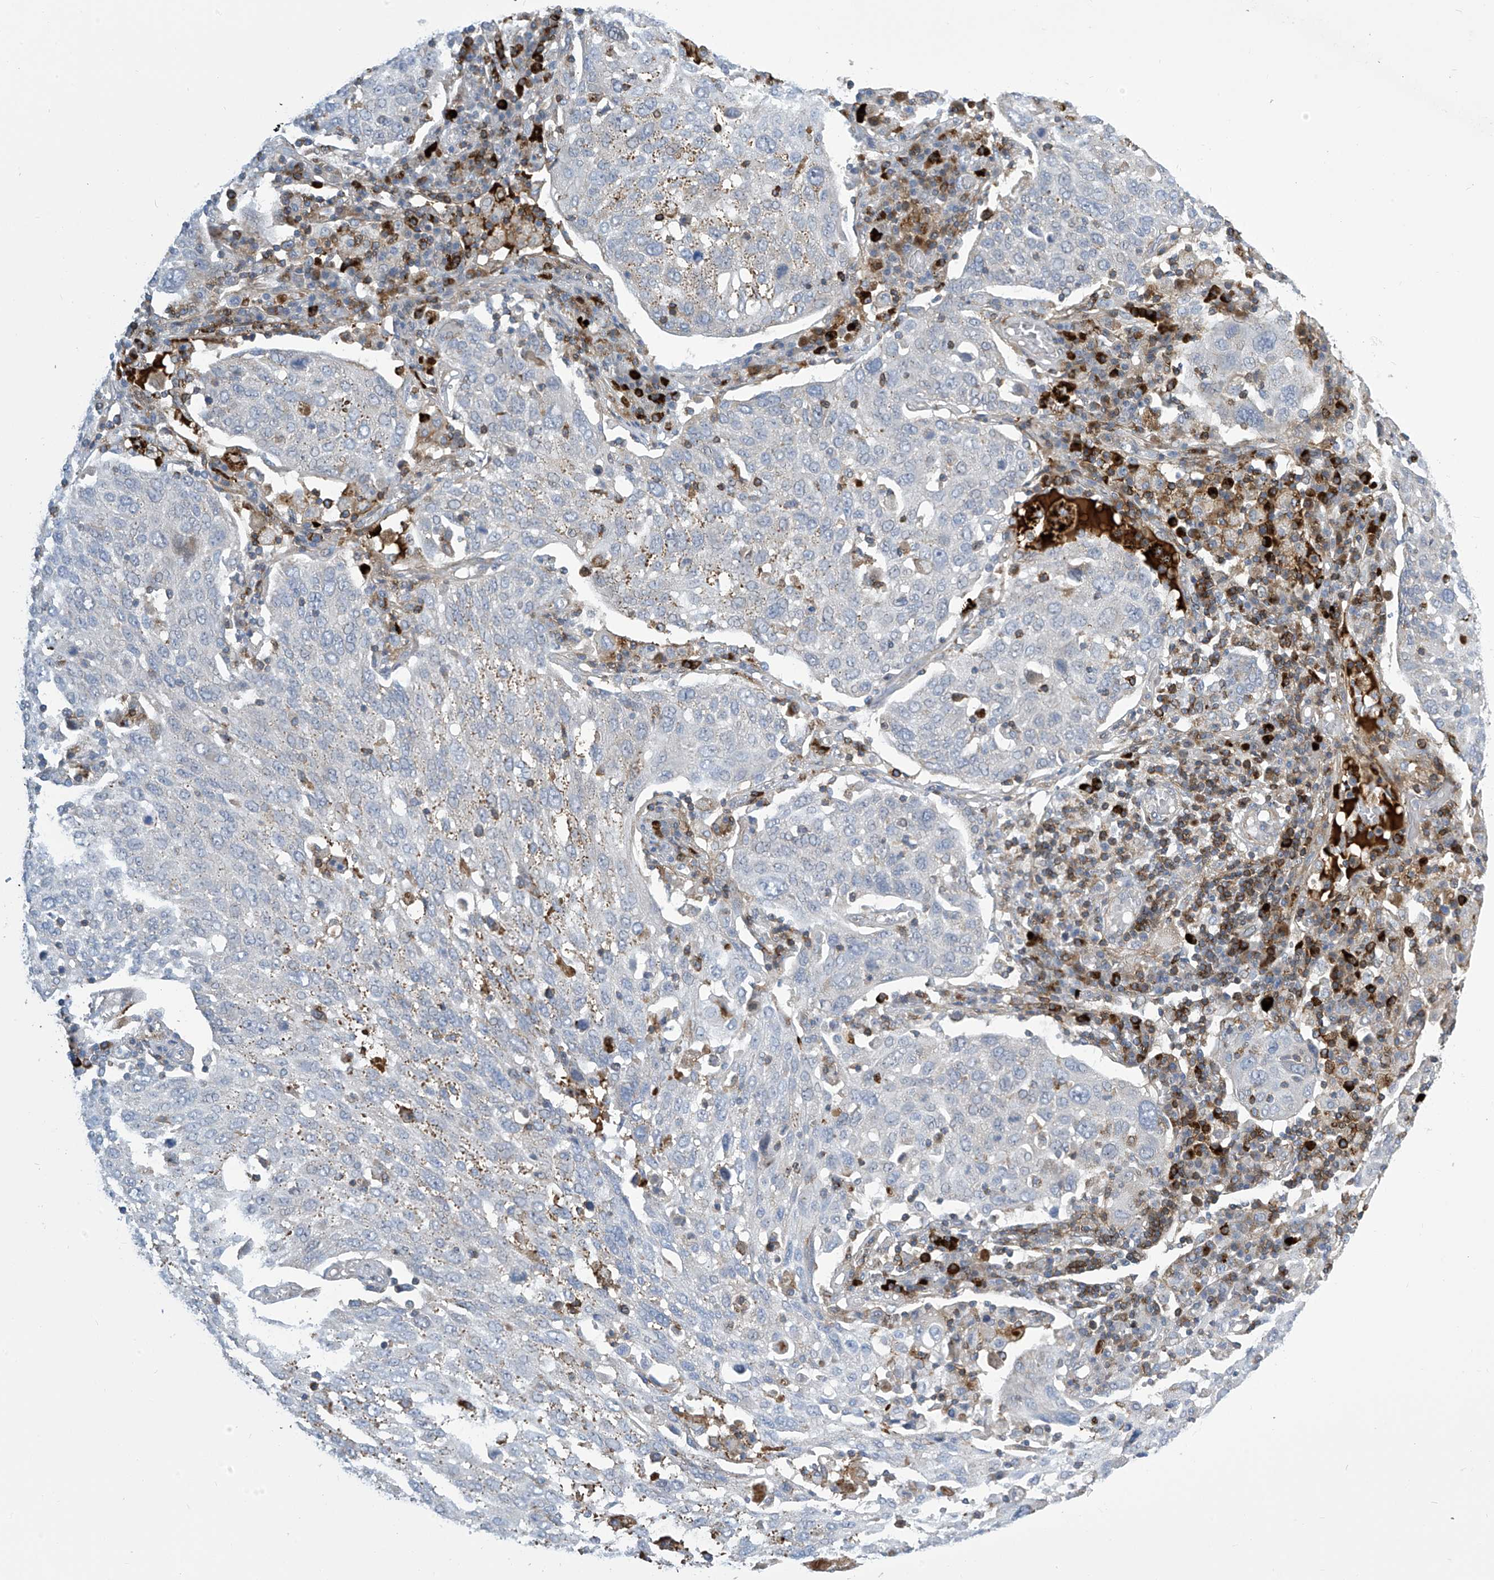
{"staining": {"intensity": "negative", "quantity": "none", "location": "none"}, "tissue": "lung cancer", "cell_type": "Tumor cells", "image_type": "cancer", "snomed": [{"axis": "morphology", "description": "Squamous cell carcinoma, NOS"}, {"axis": "topography", "description": "Lung"}], "caption": "Human lung cancer stained for a protein using immunohistochemistry (IHC) reveals no staining in tumor cells.", "gene": "IBA57", "patient": {"sex": "male", "age": 65}}